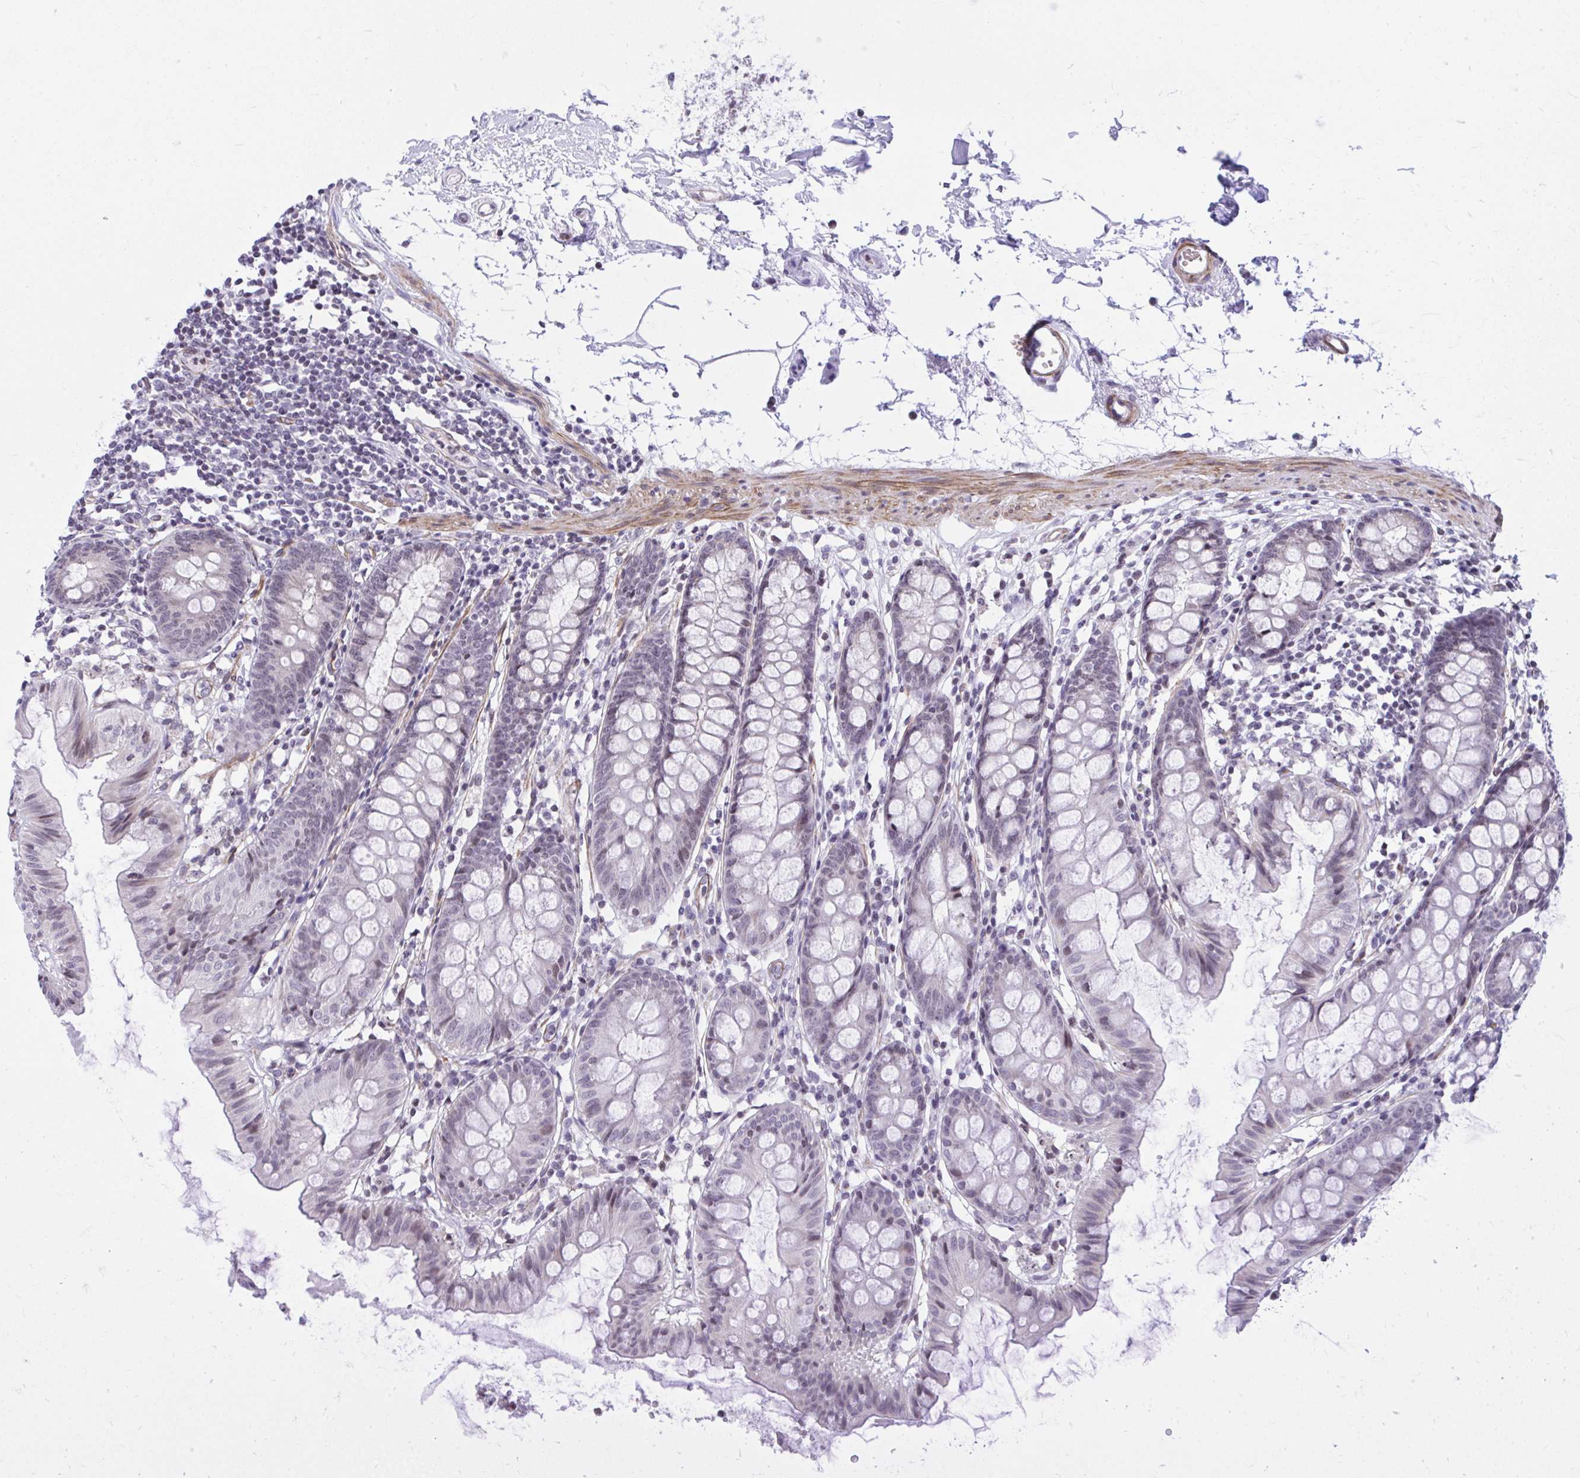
{"staining": {"intensity": "moderate", "quantity": ">75%", "location": "cytoplasmic/membranous"}, "tissue": "colon", "cell_type": "Endothelial cells", "image_type": "normal", "snomed": [{"axis": "morphology", "description": "Normal tissue, NOS"}, {"axis": "topography", "description": "Colon"}], "caption": "IHC image of unremarkable colon stained for a protein (brown), which displays medium levels of moderate cytoplasmic/membranous positivity in about >75% of endothelial cells.", "gene": "KCNN4", "patient": {"sex": "female", "age": 84}}